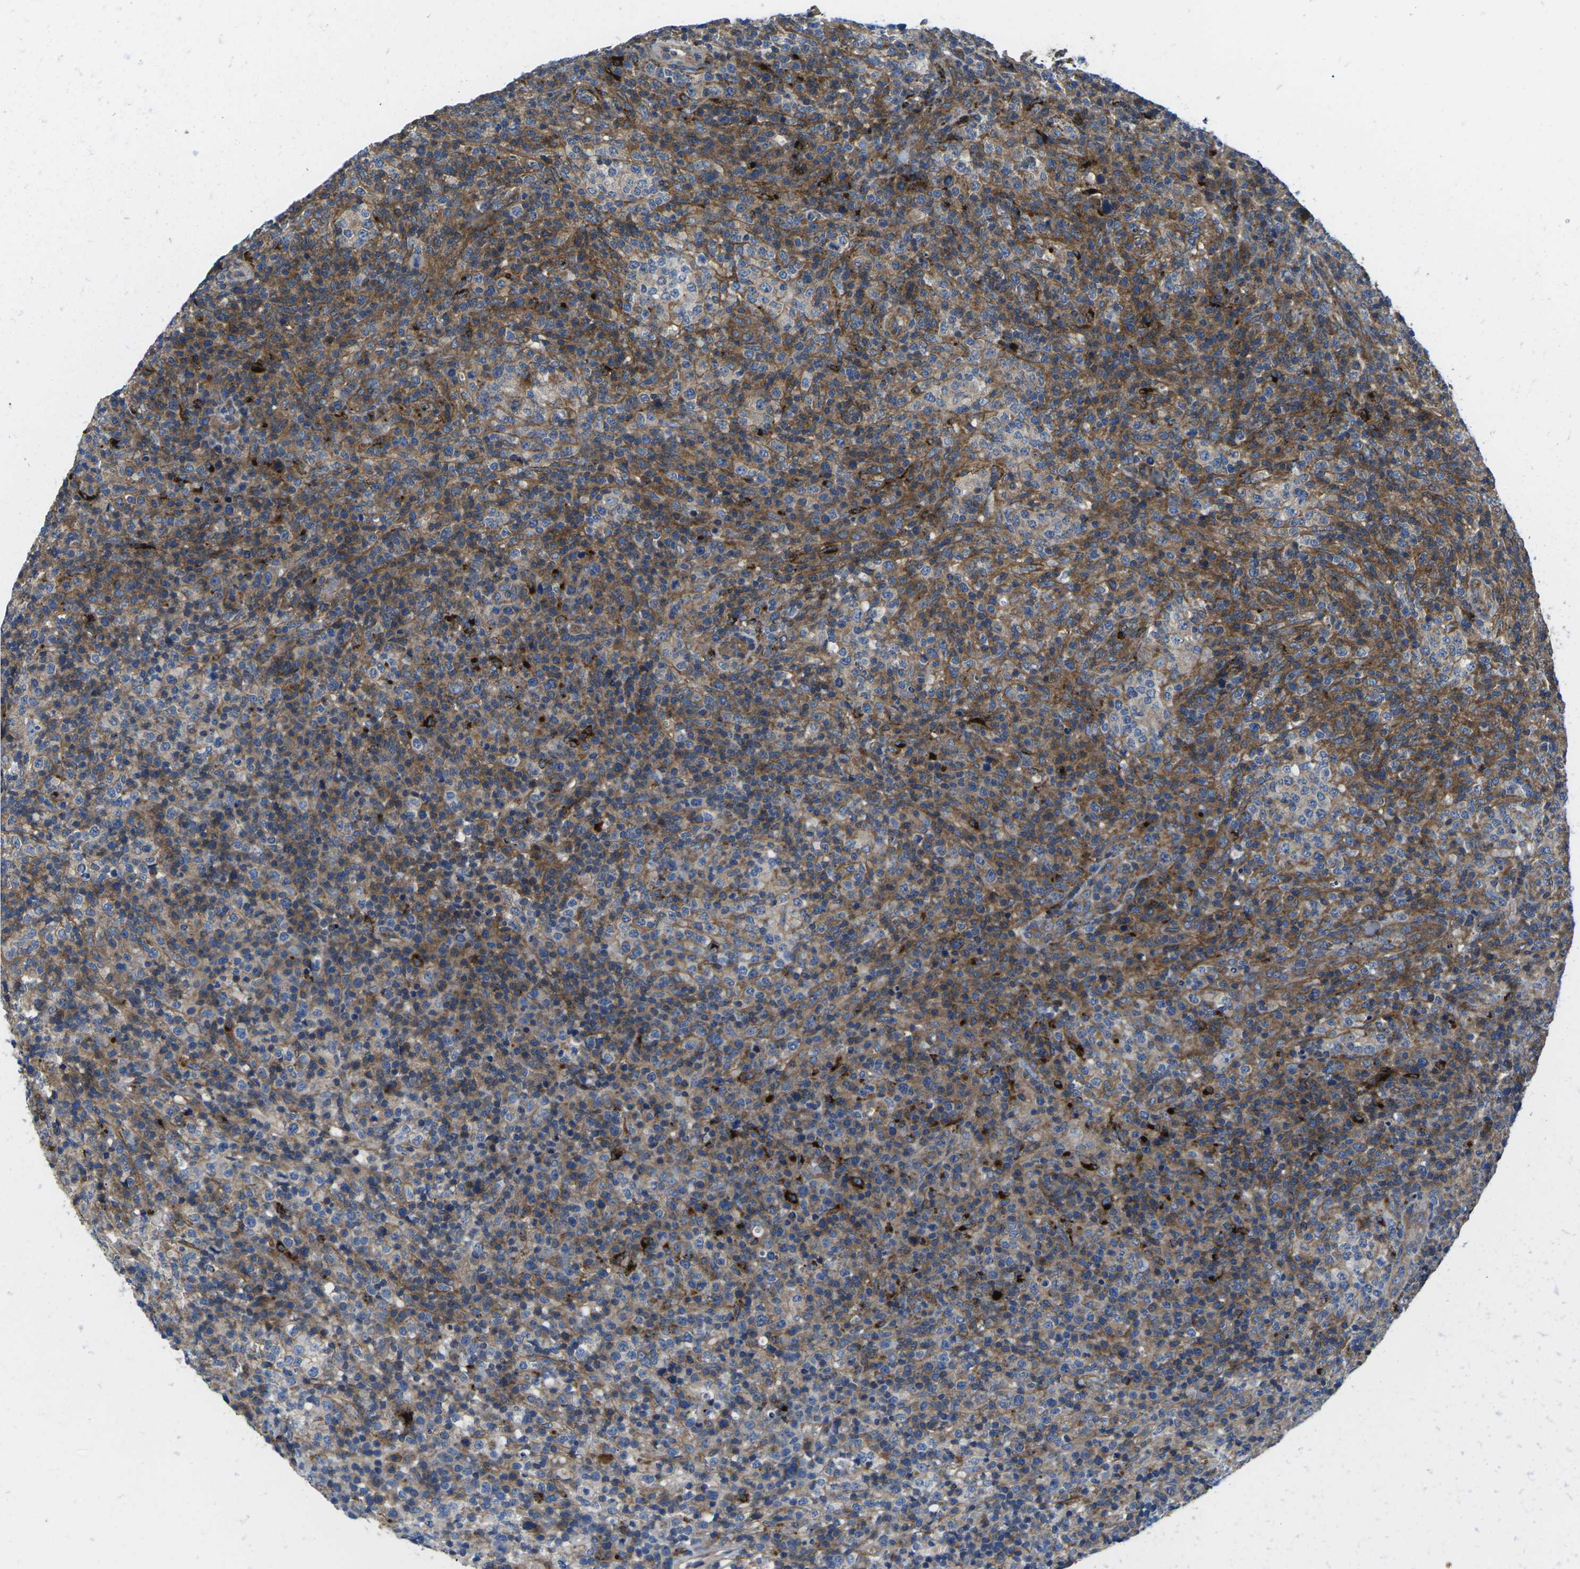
{"staining": {"intensity": "moderate", "quantity": ">75%", "location": "cytoplasmic/membranous"}, "tissue": "lymphoma", "cell_type": "Tumor cells", "image_type": "cancer", "snomed": [{"axis": "morphology", "description": "Malignant lymphoma, non-Hodgkin's type, High grade"}, {"axis": "topography", "description": "Lymph node"}], "caption": "DAB (3,3'-diaminobenzidine) immunohistochemical staining of human high-grade malignant lymphoma, non-Hodgkin's type exhibits moderate cytoplasmic/membranous protein expression in approximately >75% of tumor cells.", "gene": "DLG1", "patient": {"sex": "female", "age": 76}}